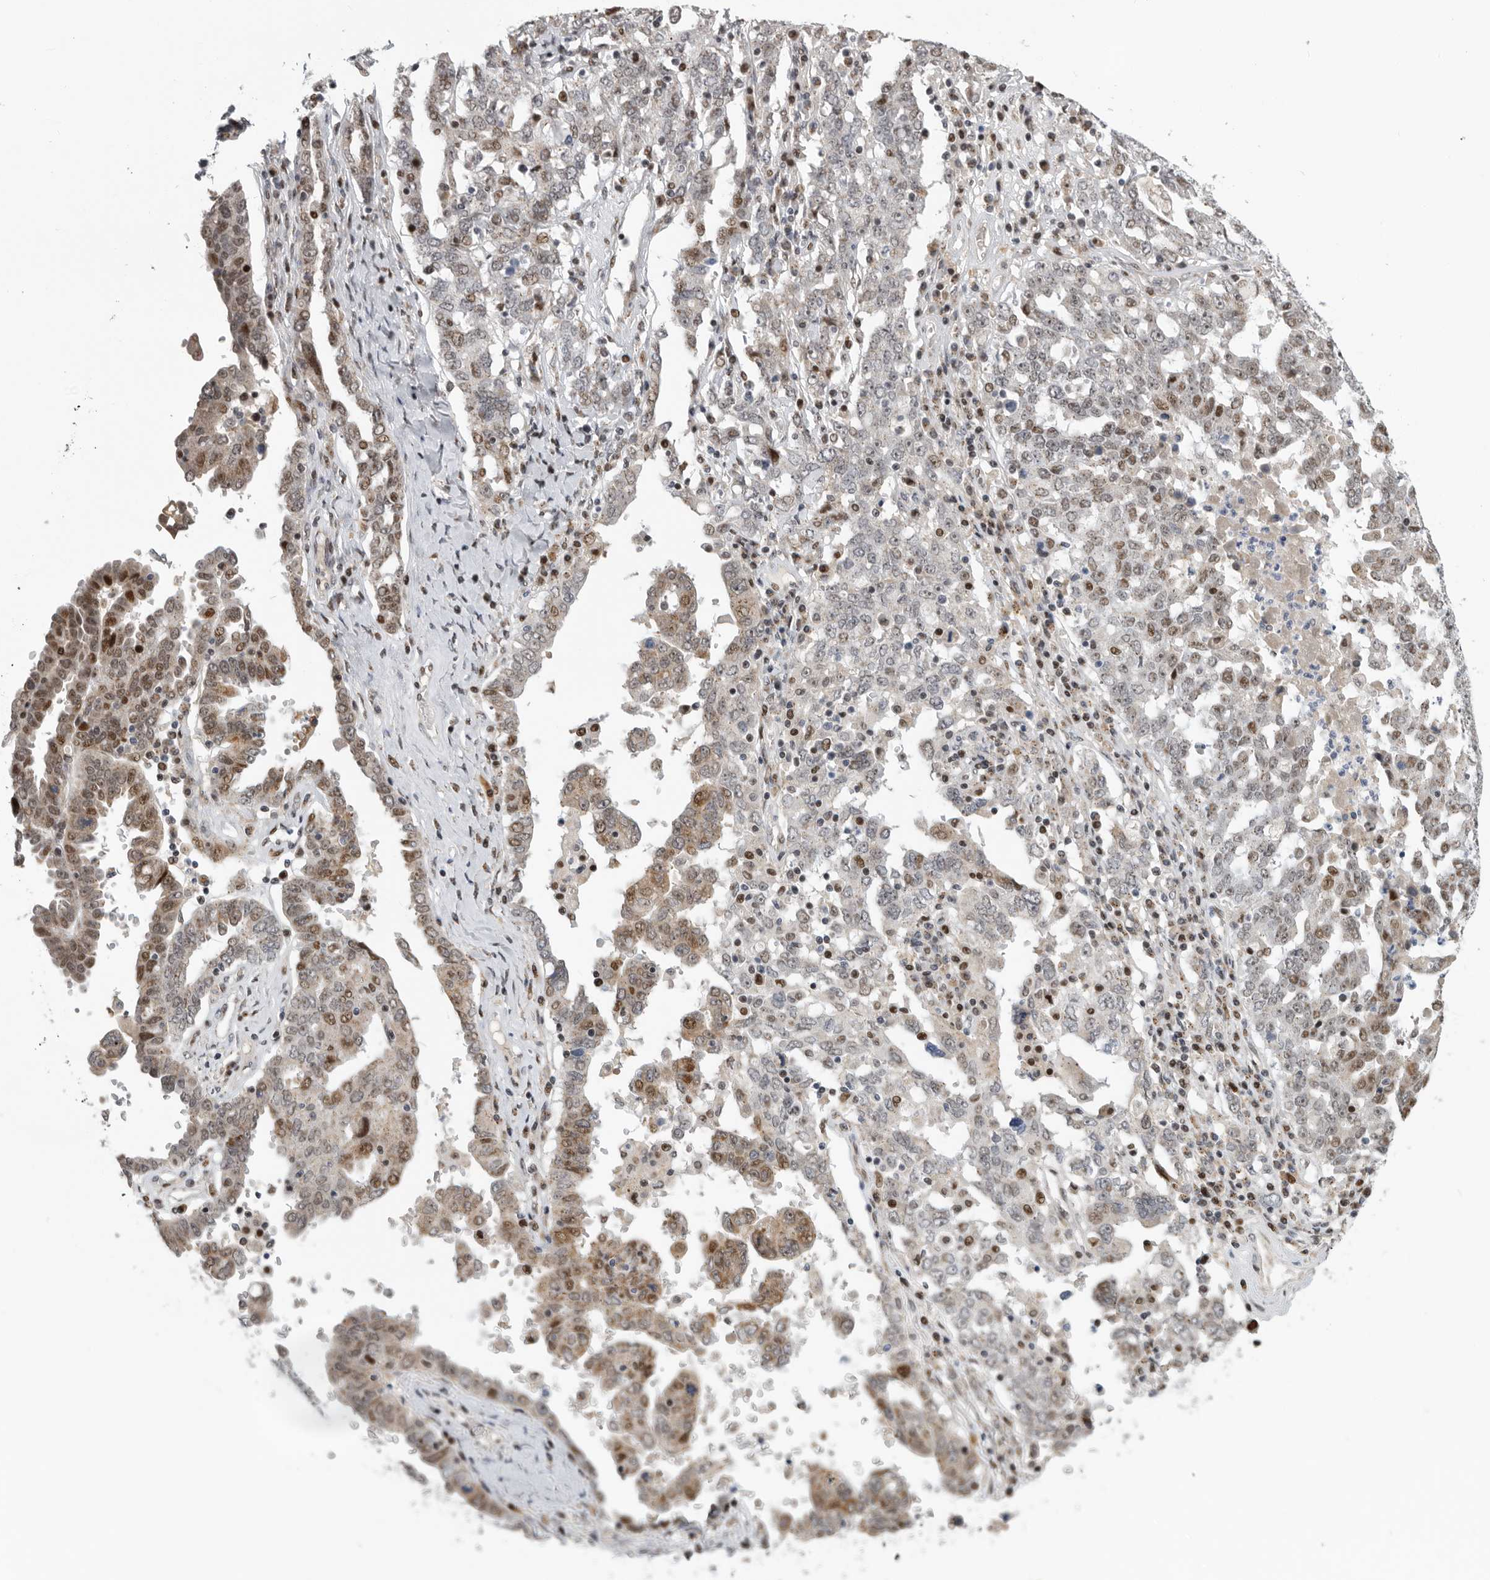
{"staining": {"intensity": "moderate", "quantity": "25%-75%", "location": "nuclear"}, "tissue": "ovarian cancer", "cell_type": "Tumor cells", "image_type": "cancer", "snomed": [{"axis": "morphology", "description": "Carcinoma, endometroid"}, {"axis": "topography", "description": "Ovary"}], "caption": "Ovarian cancer (endometroid carcinoma) stained with a protein marker displays moderate staining in tumor cells.", "gene": "PCMTD1", "patient": {"sex": "female", "age": 62}}